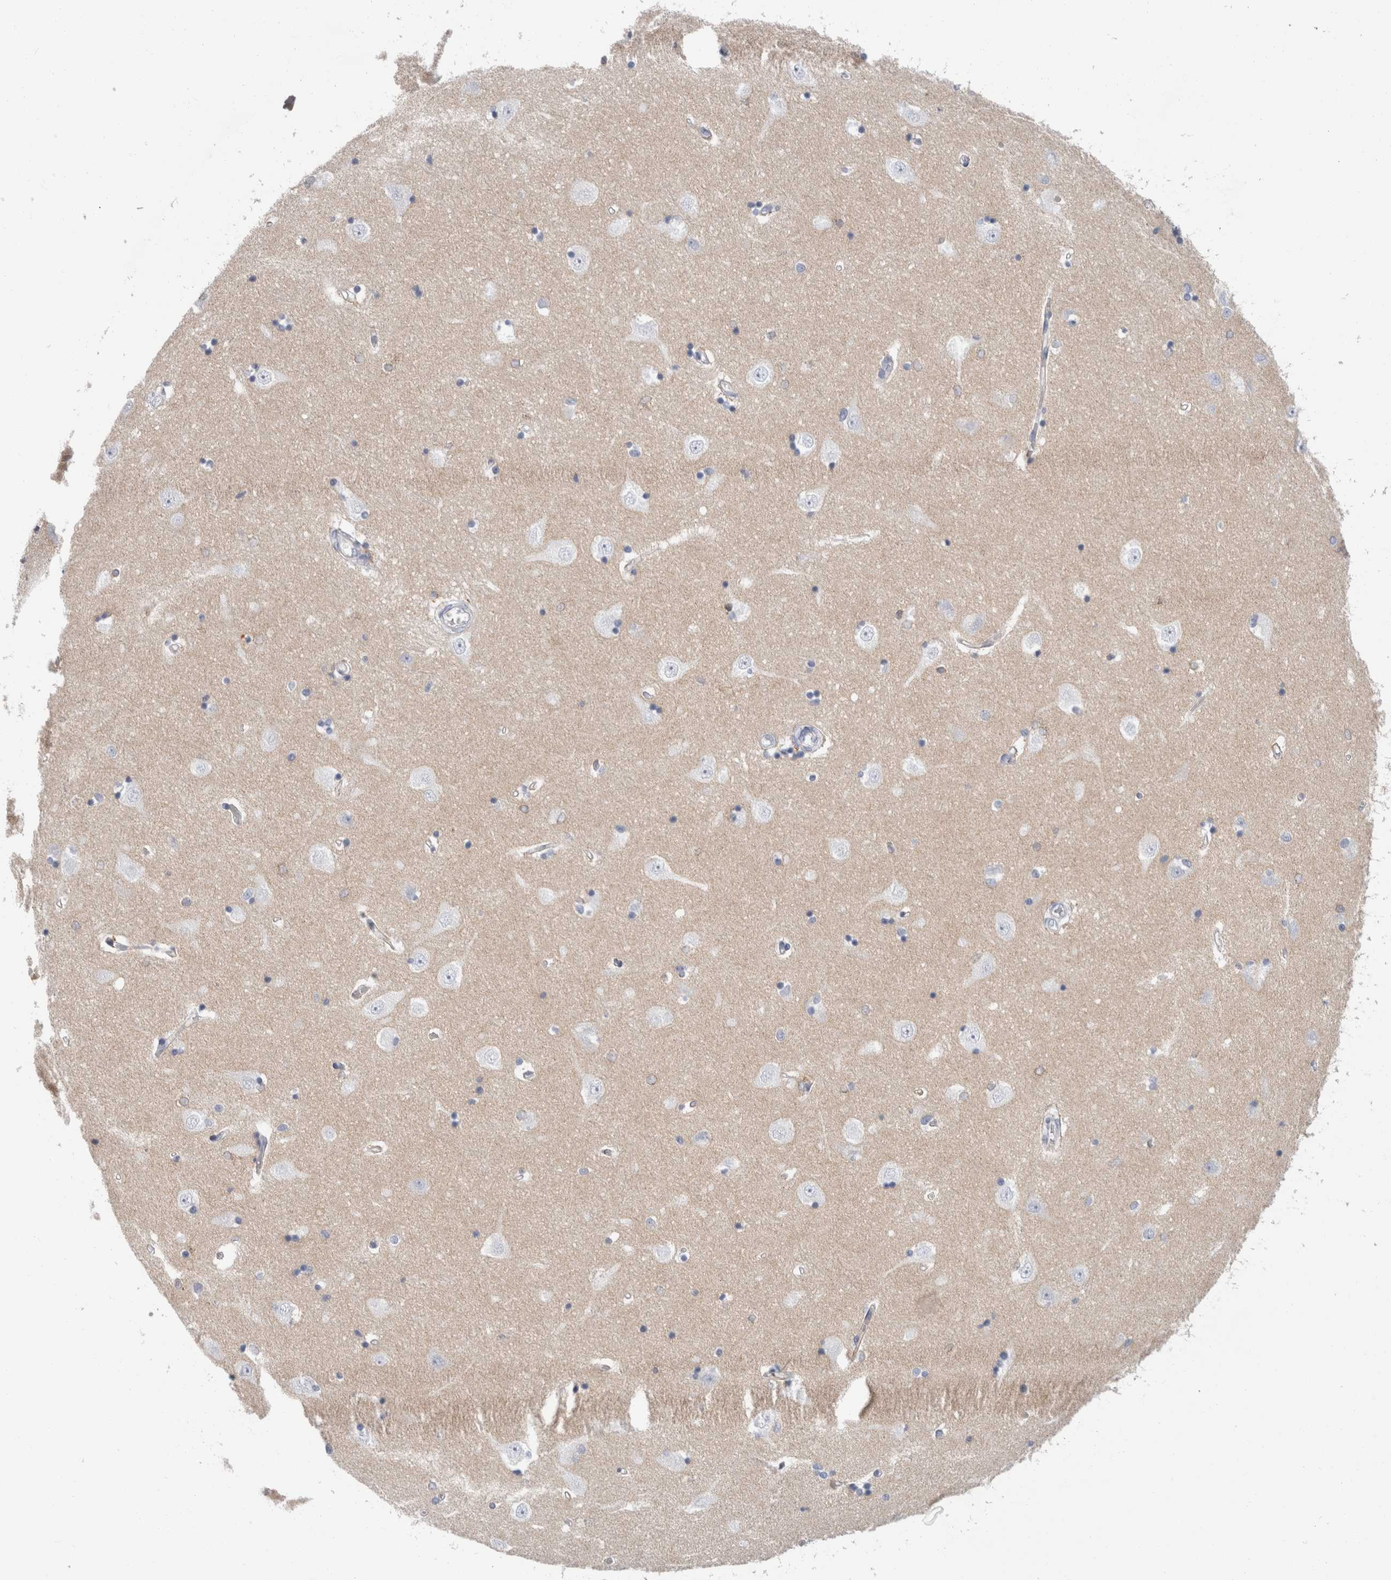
{"staining": {"intensity": "negative", "quantity": "none", "location": "none"}, "tissue": "hippocampus", "cell_type": "Glial cells", "image_type": "normal", "snomed": [{"axis": "morphology", "description": "Normal tissue, NOS"}, {"axis": "topography", "description": "Hippocampus"}], "caption": "An image of hippocampus stained for a protein shows no brown staining in glial cells.", "gene": "CD55", "patient": {"sex": "male", "age": 45}}